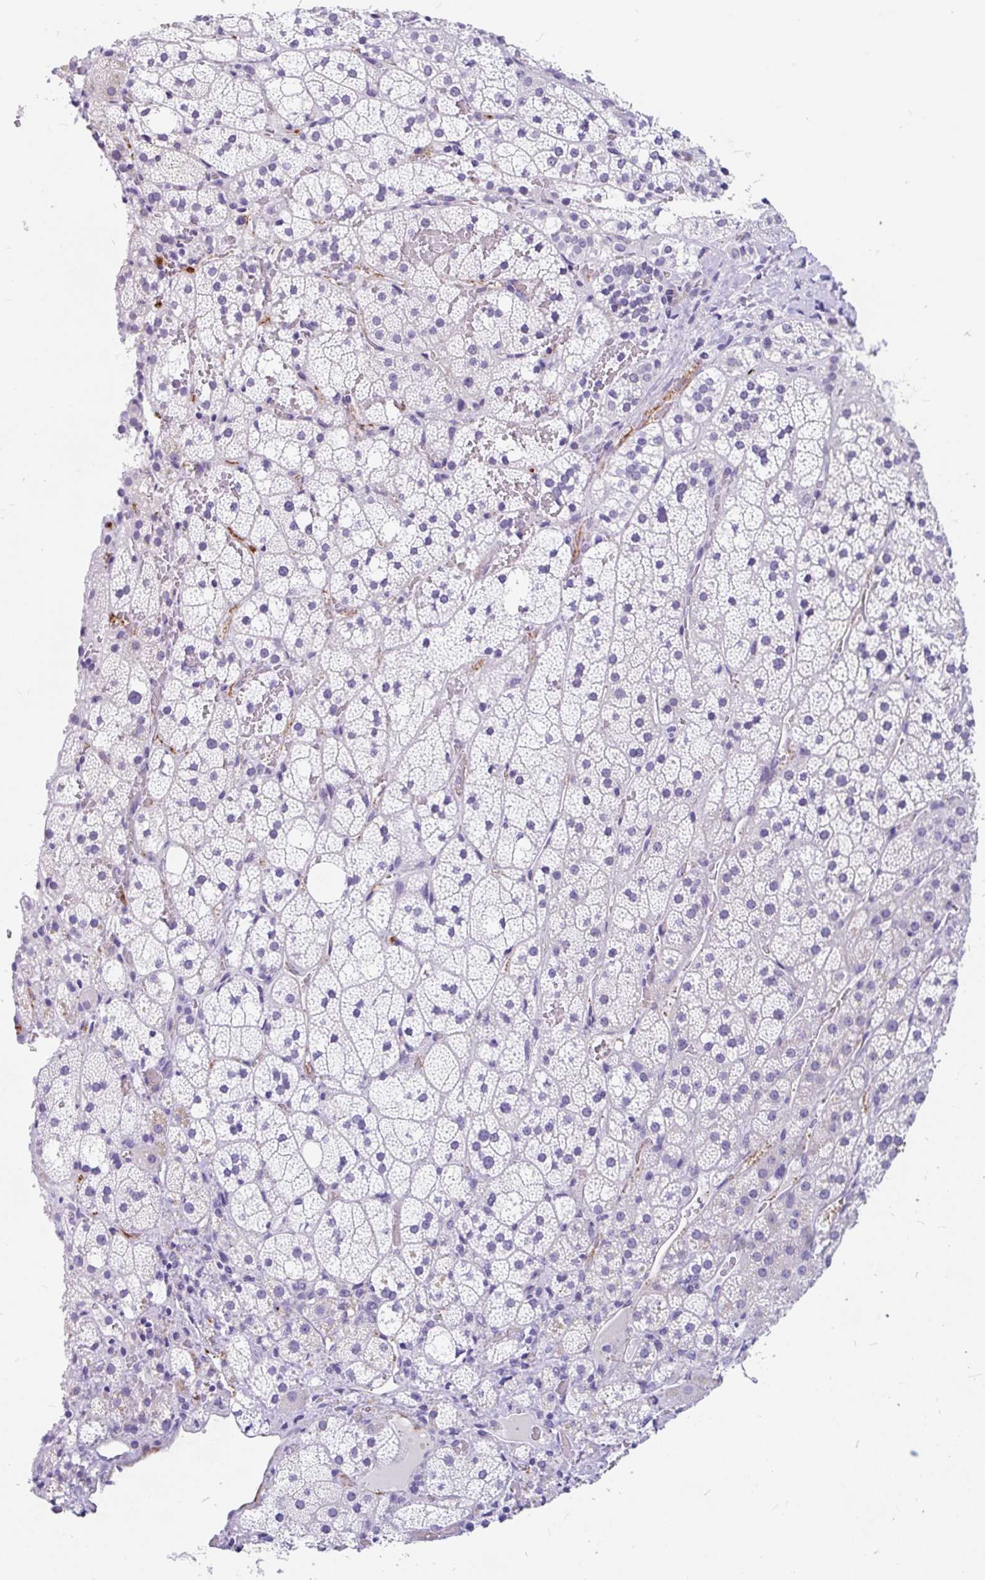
{"staining": {"intensity": "weak", "quantity": "<25%", "location": "cytoplasmic/membranous"}, "tissue": "adrenal gland", "cell_type": "Glandular cells", "image_type": "normal", "snomed": [{"axis": "morphology", "description": "Normal tissue, NOS"}, {"axis": "topography", "description": "Adrenal gland"}], "caption": "Histopathology image shows no significant protein staining in glandular cells of unremarkable adrenal gland.", "gene": "EML5", "patient": {"sex": "male", "age": 53}}